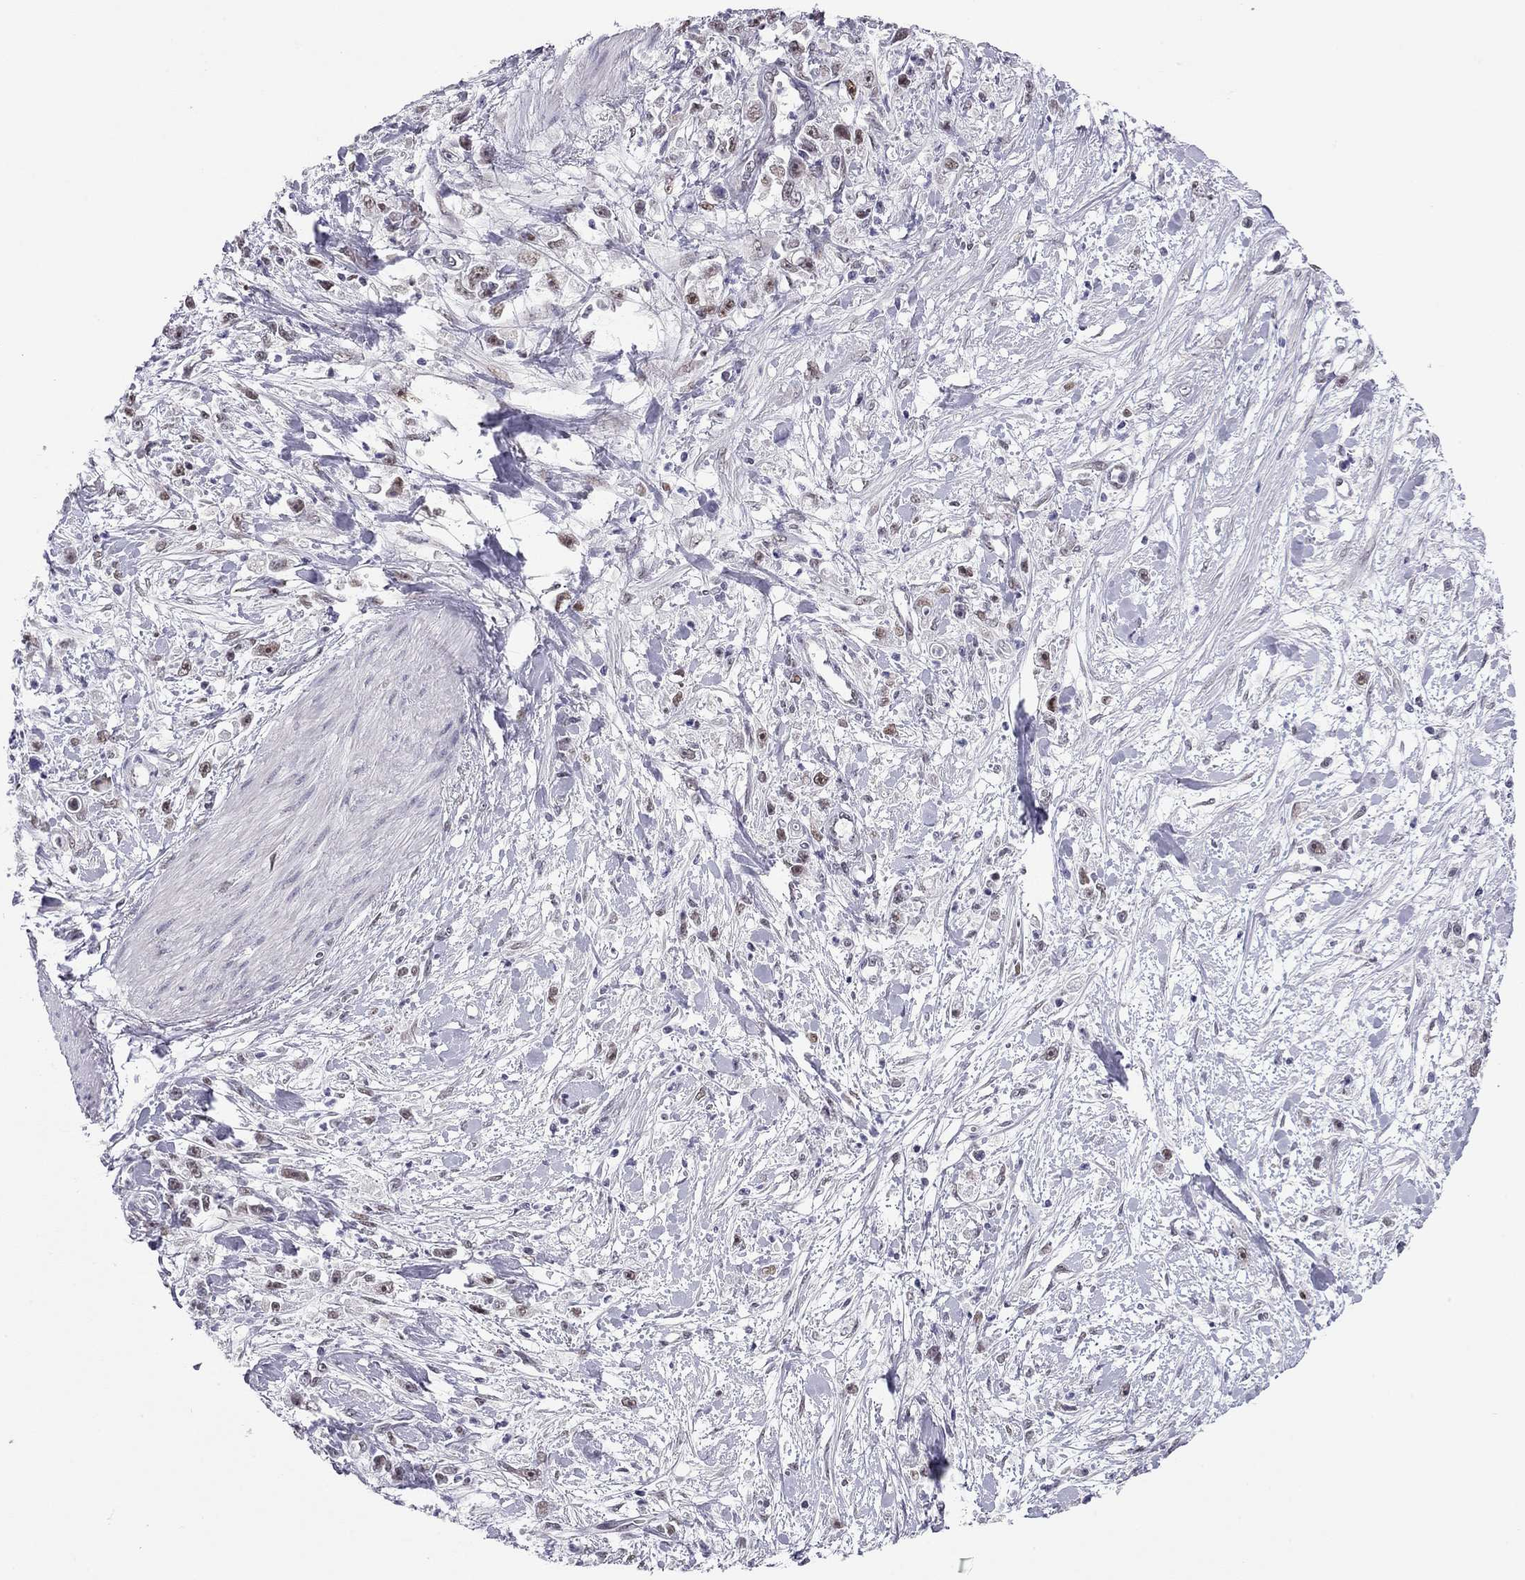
{"staining": {"intensity": "weak", "quantity": ">75%", "location": "nuclear"}, "tissue": "stomach cancer", "cell_type": "Tumor cells", "image_type": "cancer", "snomed": [{"axis": "morphology", "description": "Adenocarcinoma, NOS"}, {"axis": "topography", "description": "Stomach"}], "caption": "Weak nuclear expression is appreciated in about >75% of tumor cells in stomach cancer (adenocarcinoma). The staining was performed using DAB (3,3'-diaminobenzidine), with brown indicating positive protein expression. Nuclei are stained blue with hematoxylin.", "gene": "DOT1L", "patient": {"sex": "female", "age": 59}}